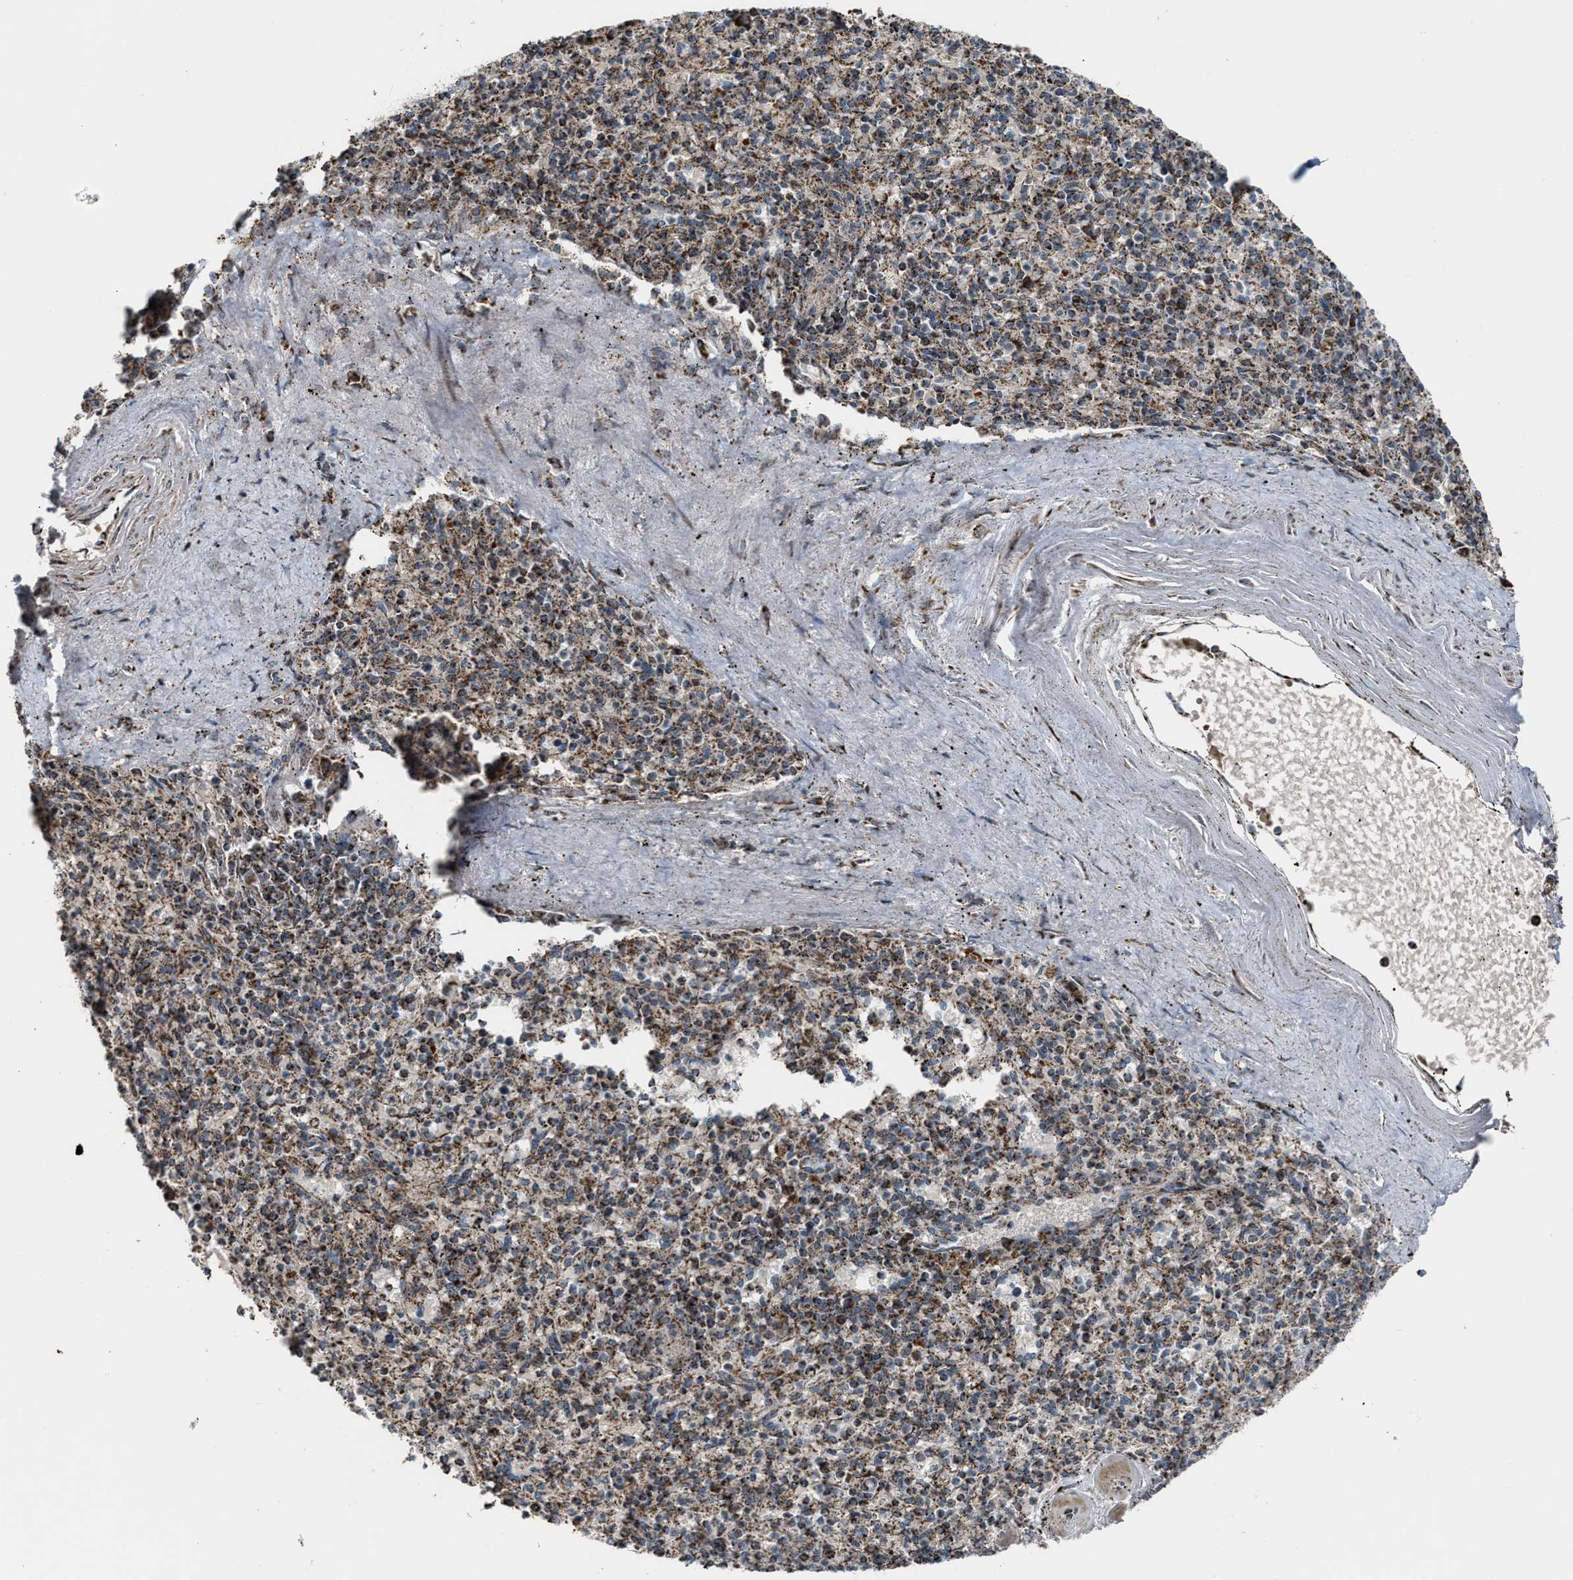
{"staining": {"intensity": "moderate", "quantity": "25%-75%", "location": "cytoplasmic/membranous"}, "tissue": "spleen", "cell_type": "Cells in red pulp", "image_type": "normal", "snomed": [{"axis": "morphology", "description": "Normal tissue, NOS"}, {"axis": "topography", "description": "Spleen"}], "caption": "Moderate cytoplasmic/membranous positivity for a protein is identified in about 25%-75% of cells in red pulp of normal spleen using immunohistochemistry (IHC).", "gene": "CHN2", "patient": {"sex": "male", "age": 72}}